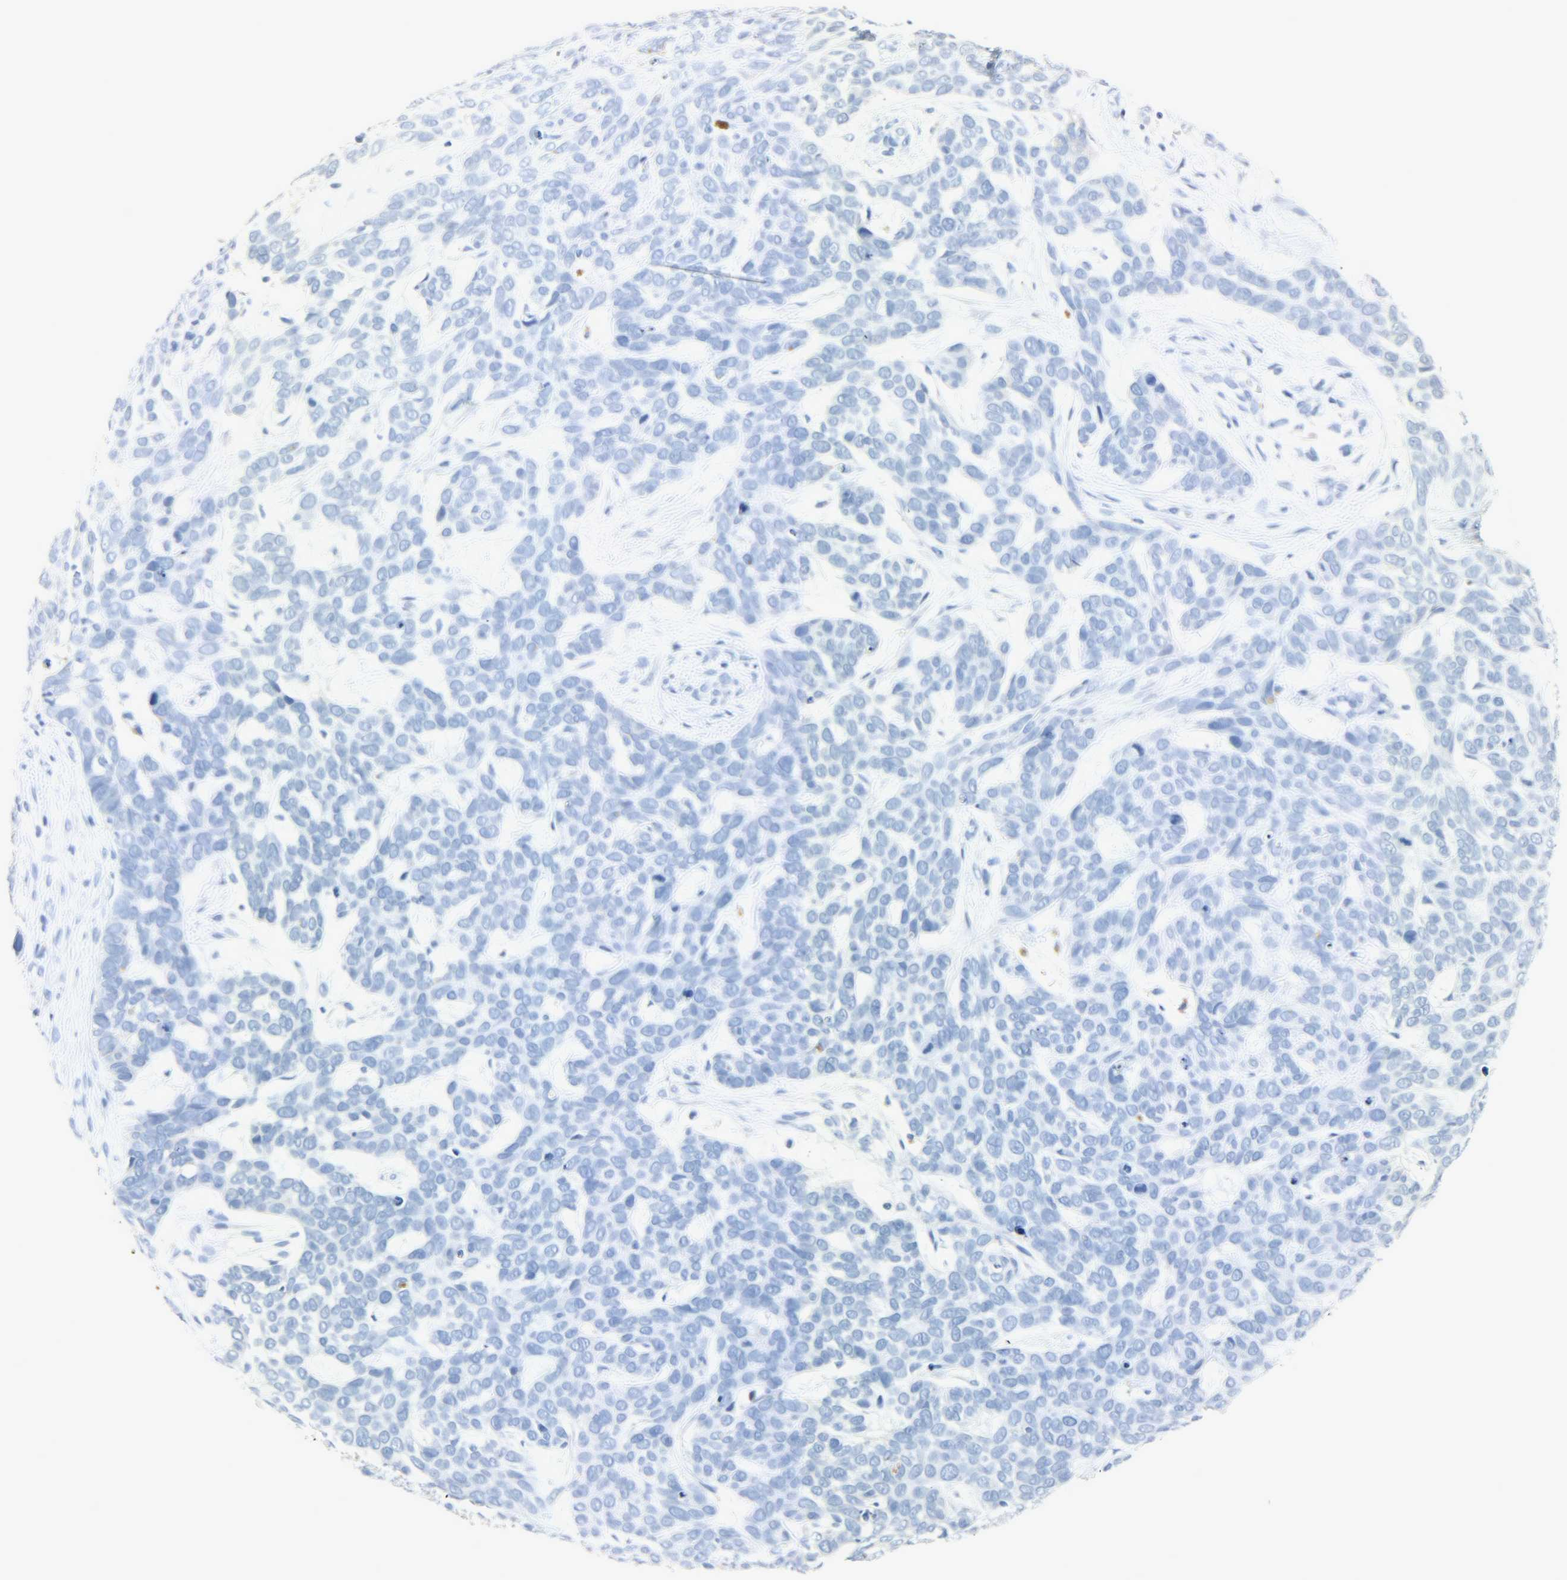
{"staining": {"intensity": "negative", "quantity": "none", "location": "none"}, "tissue": "skin cancer", "cell_type": "Tumor cells", "image_type": "cancer", "snomed": [{"axis": "morphology", "description": "Basal cell carcinoma"}, {"axis": "topography", "description": "Skin"}], "caption": "Tumor cells show no significant expression in skin cancer. (Stains: DAB (3,3'-diaminobenzidine) IHC with hematoxylin counter stain, Microscopy: brightfield microscopy at high magnification).", "gene": "CRP", "patient": {"sex": "male", "age": 87}}